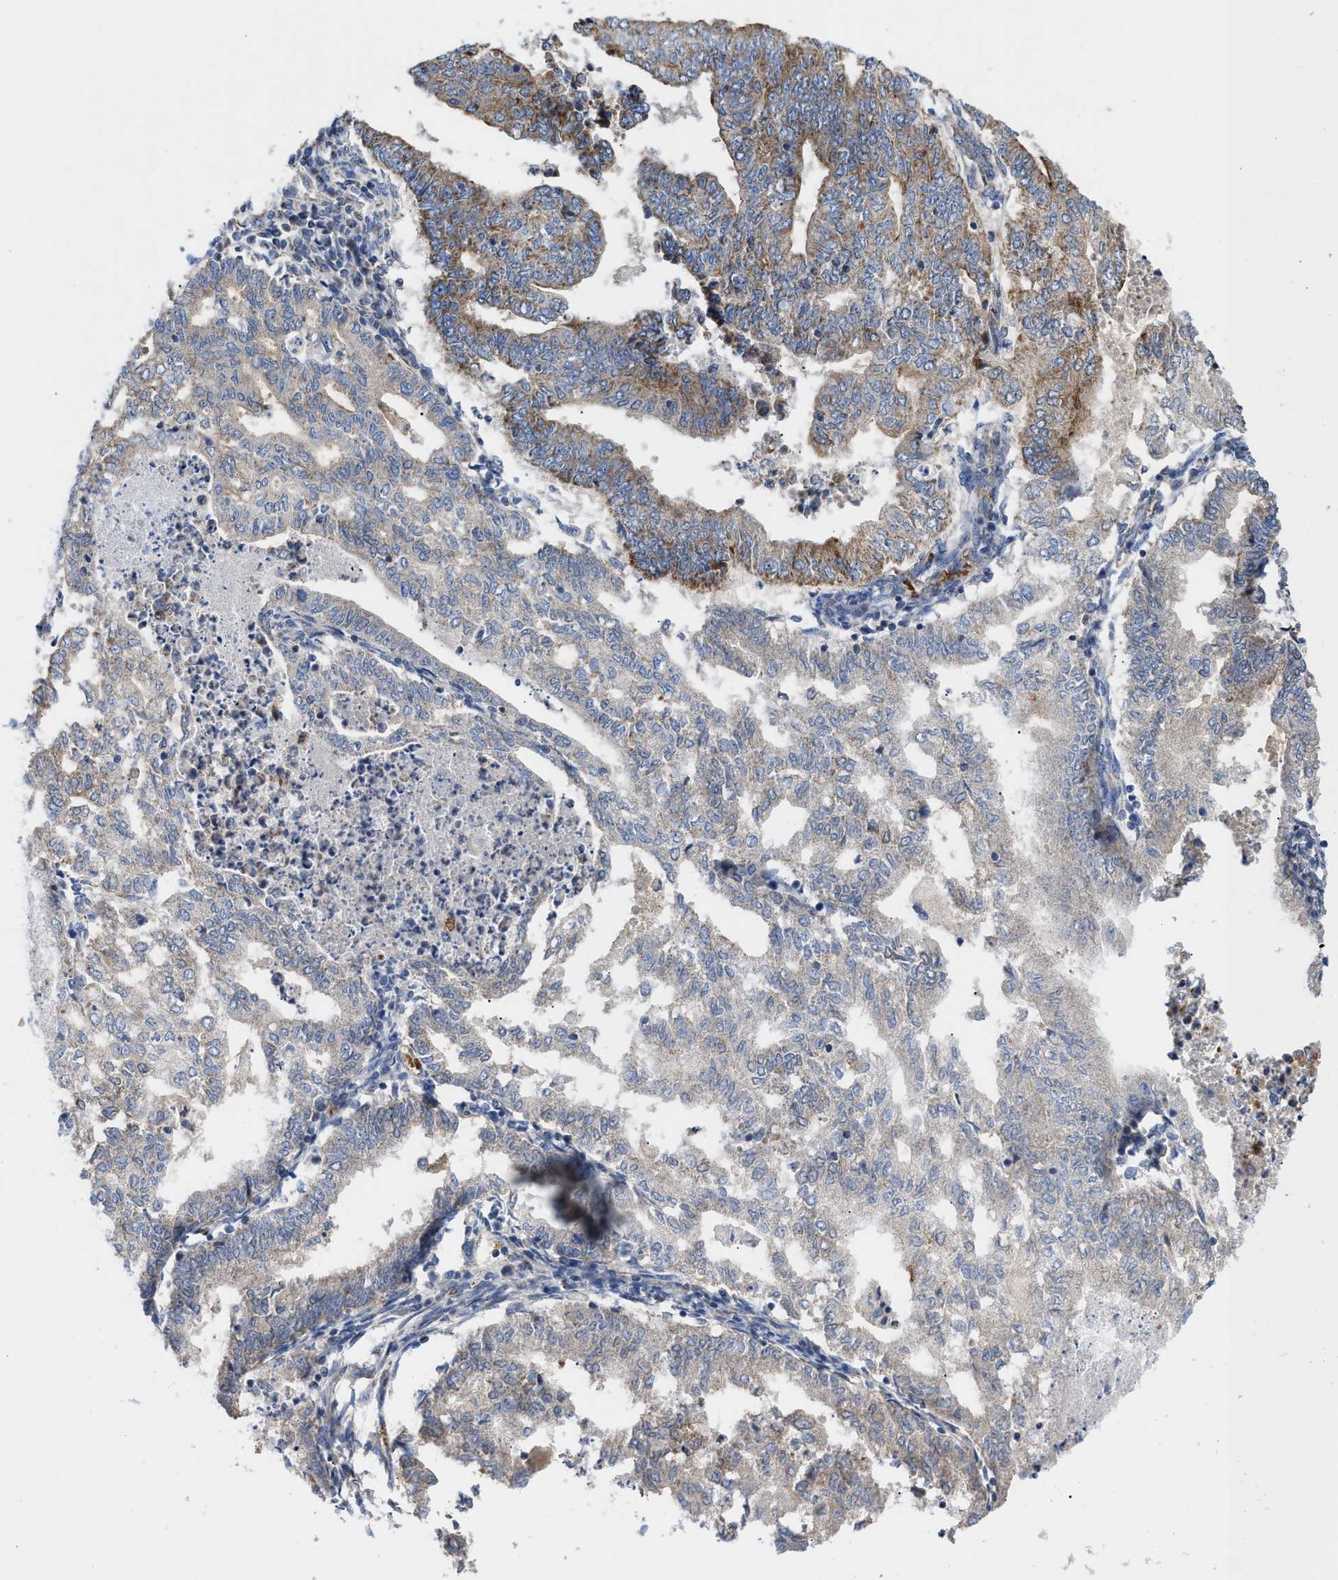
{"staining": {"intensity": "moderate", "quantity": "25%-75%", "location": "cytoplasmic/membranous"}, "tissue": "endometrial cancer", "cell_type": "Tumor cells", "image_type": "cancer", "snomed": [{"axis": "morphology", "description": "Polyp, NOS"}, {"axis": "morphology", "description": "Adenocarcinoma, NOS"}, {"axis": "morphology", "description": "Adenoma, NOS"}, {"axis": "topography", "description": "Endometrium"}], "caption": "This photomicrograph displays endometrial polyp stained with IHC to label a protein in brown. The cytoplasmic/membranous of tumor cells show moderate positivity for the protein. Nuclei are counter-stained blue.", "gene": "MECR", "patient": {"sex": "female", "age": 79}}